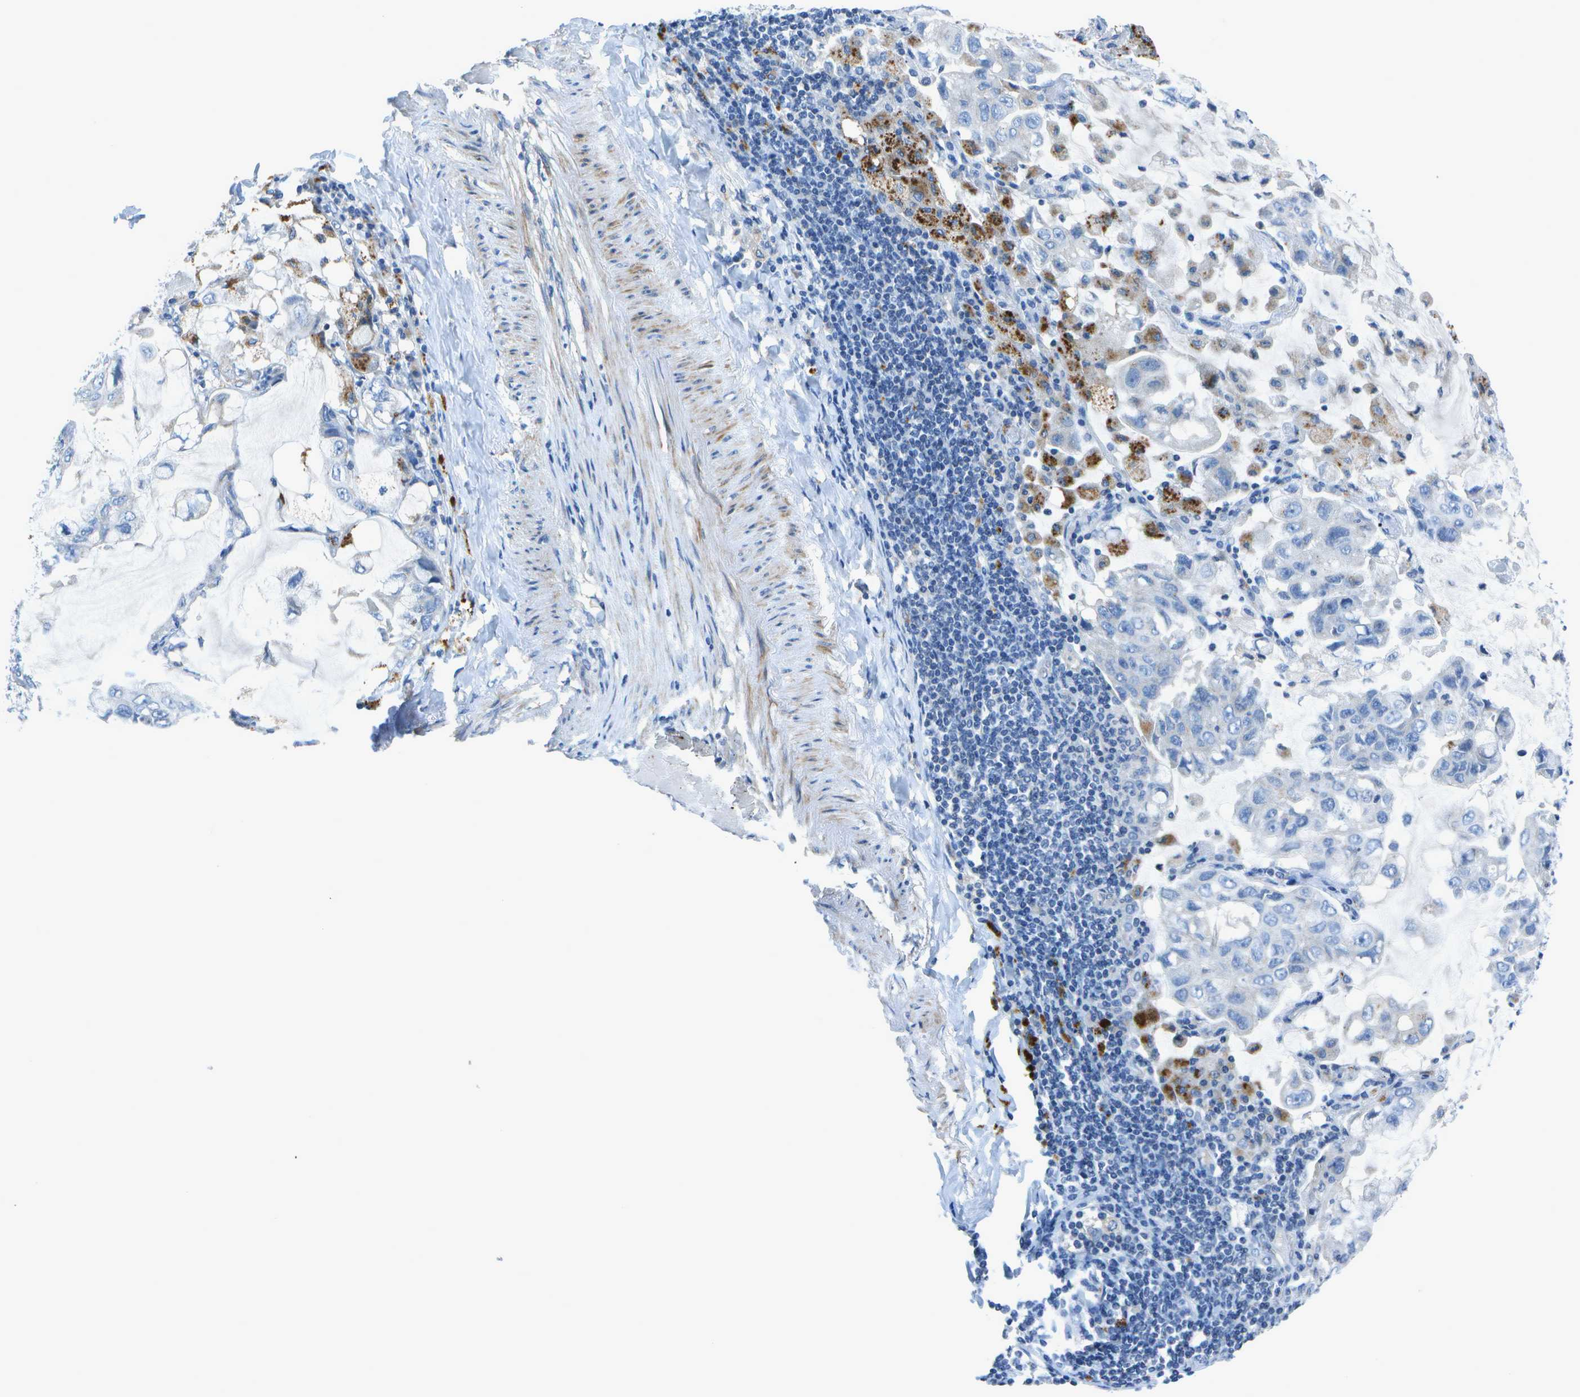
{"staining": {"intensity": "negative", "quantity": "none", "location": "none"}, "tissue": "lung cancer", "cell_type": "Tumor cells", "image_type": "cancer", "snomed": [{"axis": "morphology", "description": "Adenocarcinoma, NOS"}, {"axis": "topography", "description": "Lung"}], "caption": "This micrograph is of lung cancer stained with immunohistochemistry to label a protein in brown with the nuclei are counter-stained blue. There is no staining in tumor cells.", "gene": "DCT", "patient": {"sex": "male", "age": 64}}